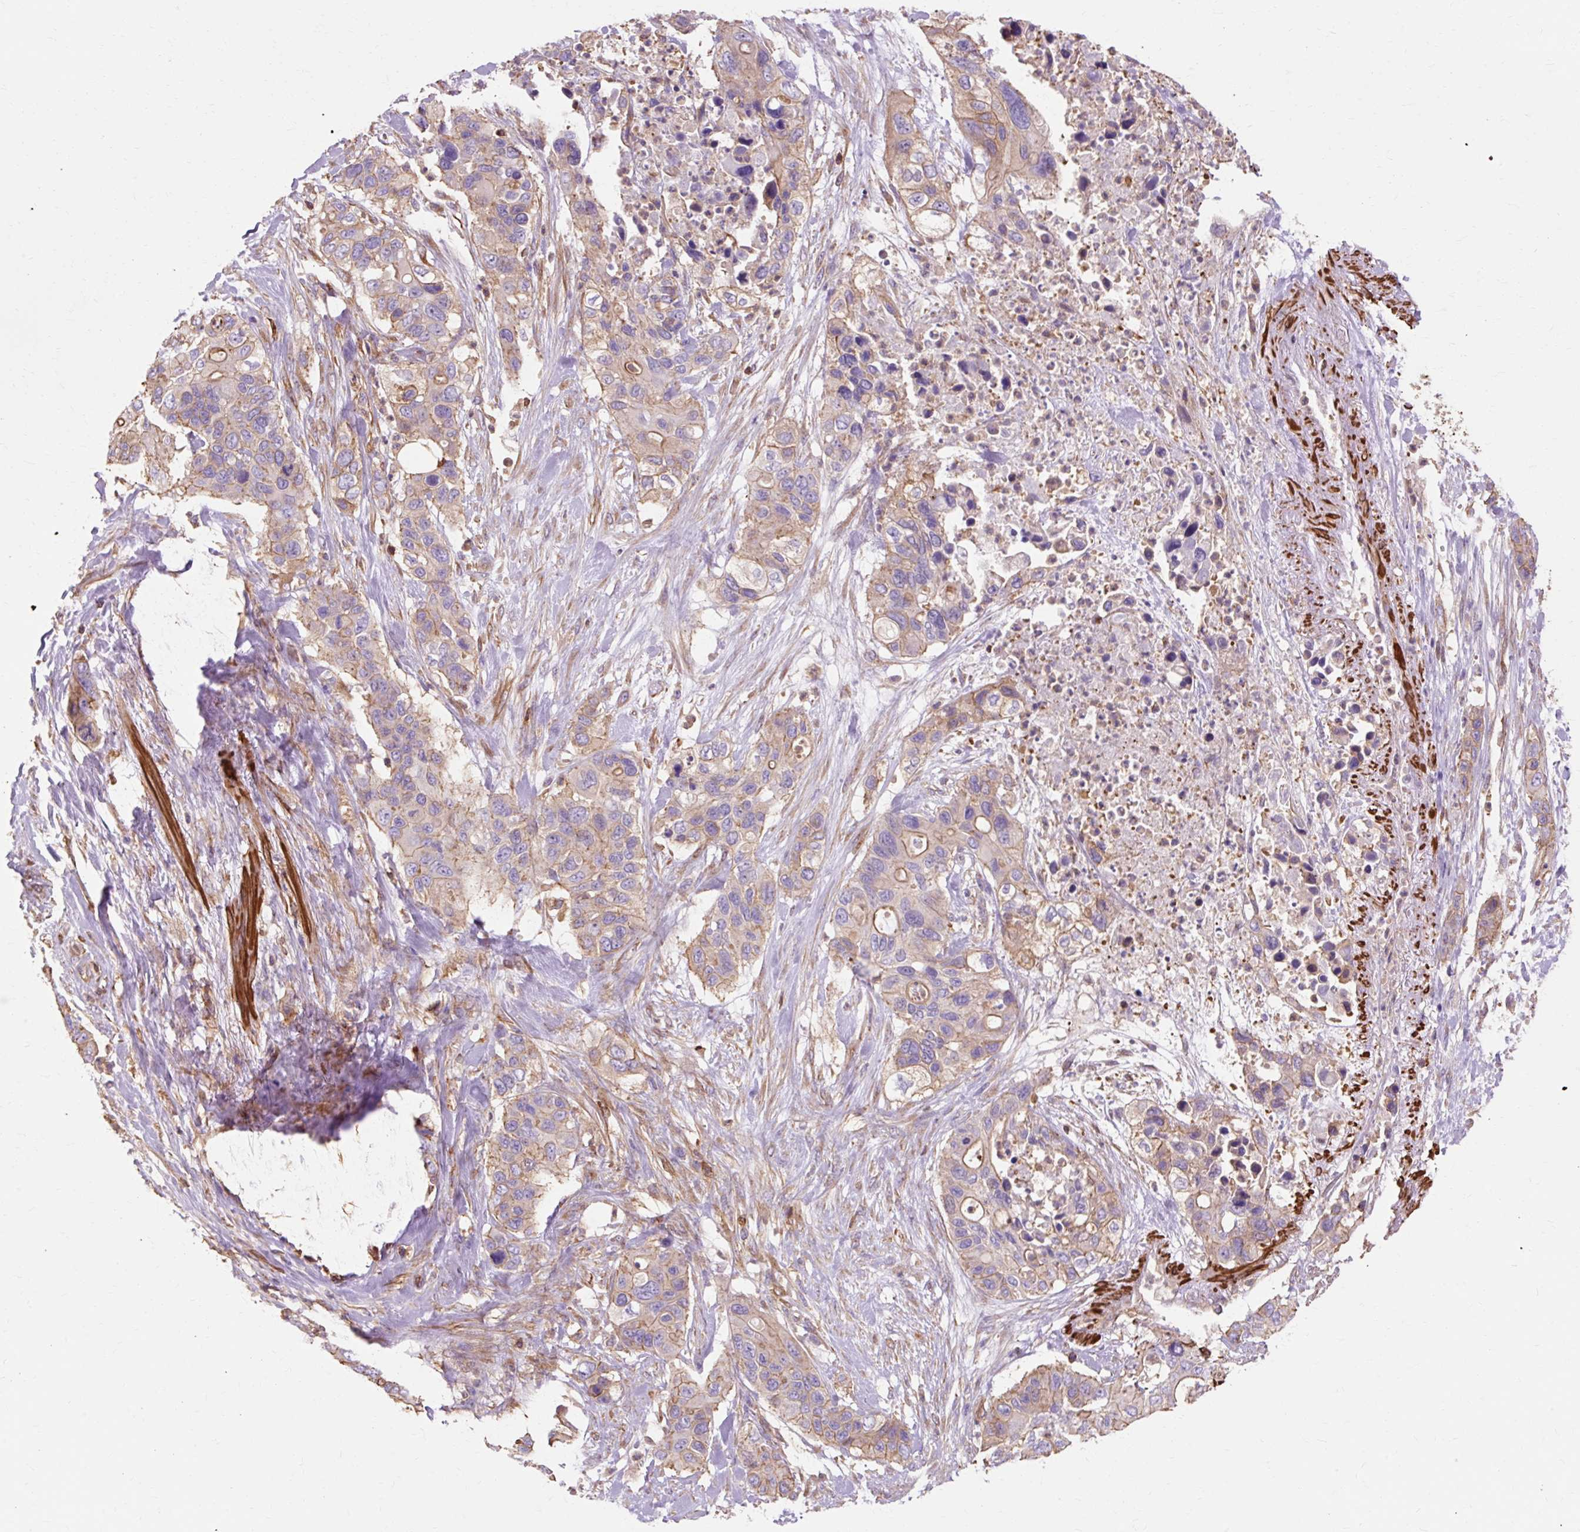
{"staining": {"intensity": "weak", "quantity": "25%-75%", "location": "cytoplasmic/membranous"}, "tissue": "pancreatic cancer", "cell_type": "Tumor cells", "image_type": "cancer", "snomed": [{"axis": "morphology", "description": "Adenocarcinoma, NOS"}, {"axis": "topography", "description": "Pancreas"}], "caption": "Human pancreatic cancer (adenocarcinoma) stained with a protein marker reveals weak staining in tumor cells.", "gene": "TBC1D2B", "patient": {"sex": "female", "age": 71}}